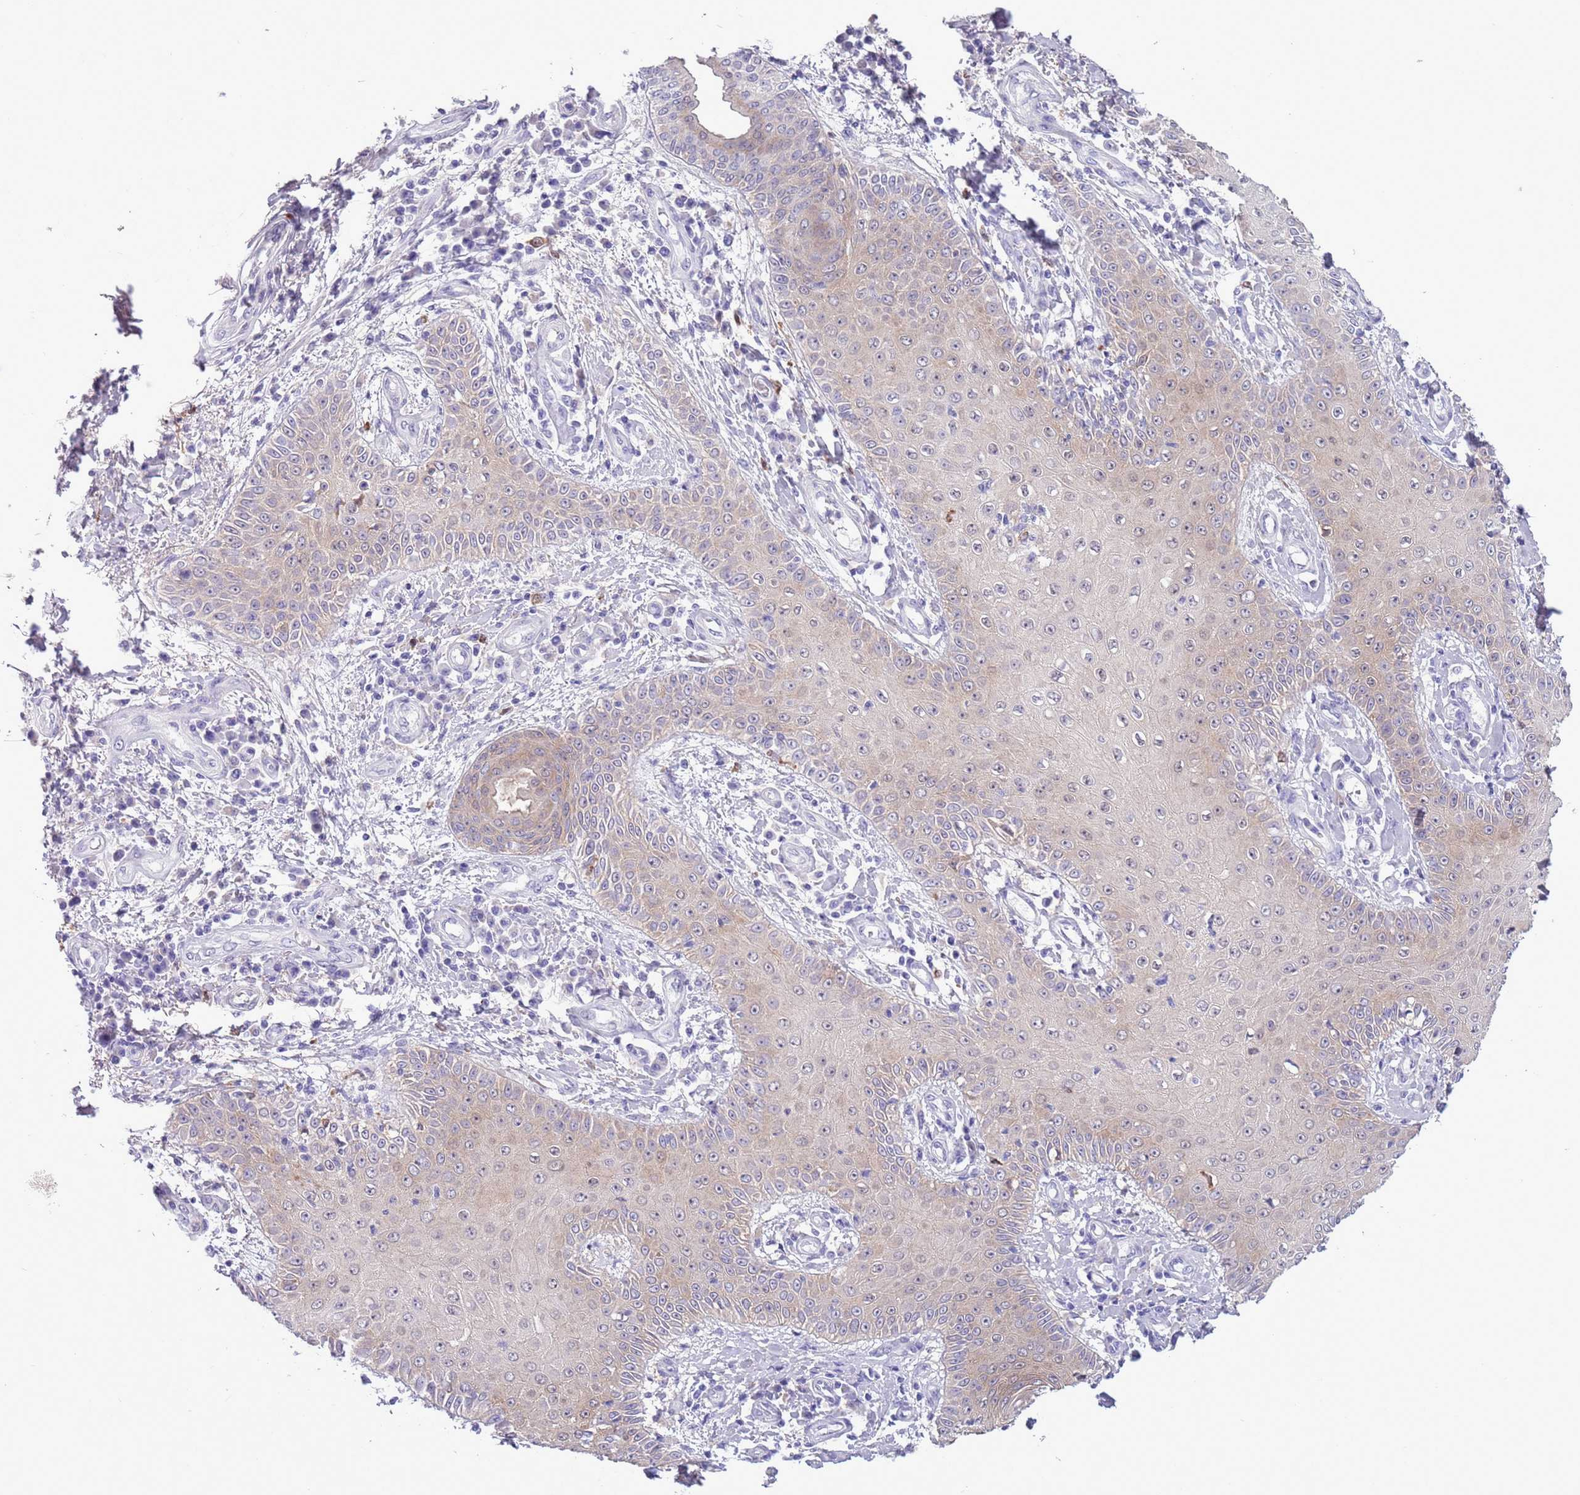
{"staining": {"intensity": "weak", "quantity": "25%-75%", "location": "cytoplasmic/membranous"}, "tissue": "skin cancer", "cell_type": "Tumor cells", "image_type": "cancer", "snomed": [{"axis": "morphology", "description": "Squamous cell carcinoma, NOS"}, {"axis": "topography", "description": "Skin"}], "caption": "This is a photomicrograph of immunohistochemistry staining of skin cancer, which shows weak staining in the cytoplasmic/membranous of tumor cells.", "gene": "PFKFB2", "patient": {"sex": "male", "age": 70}}